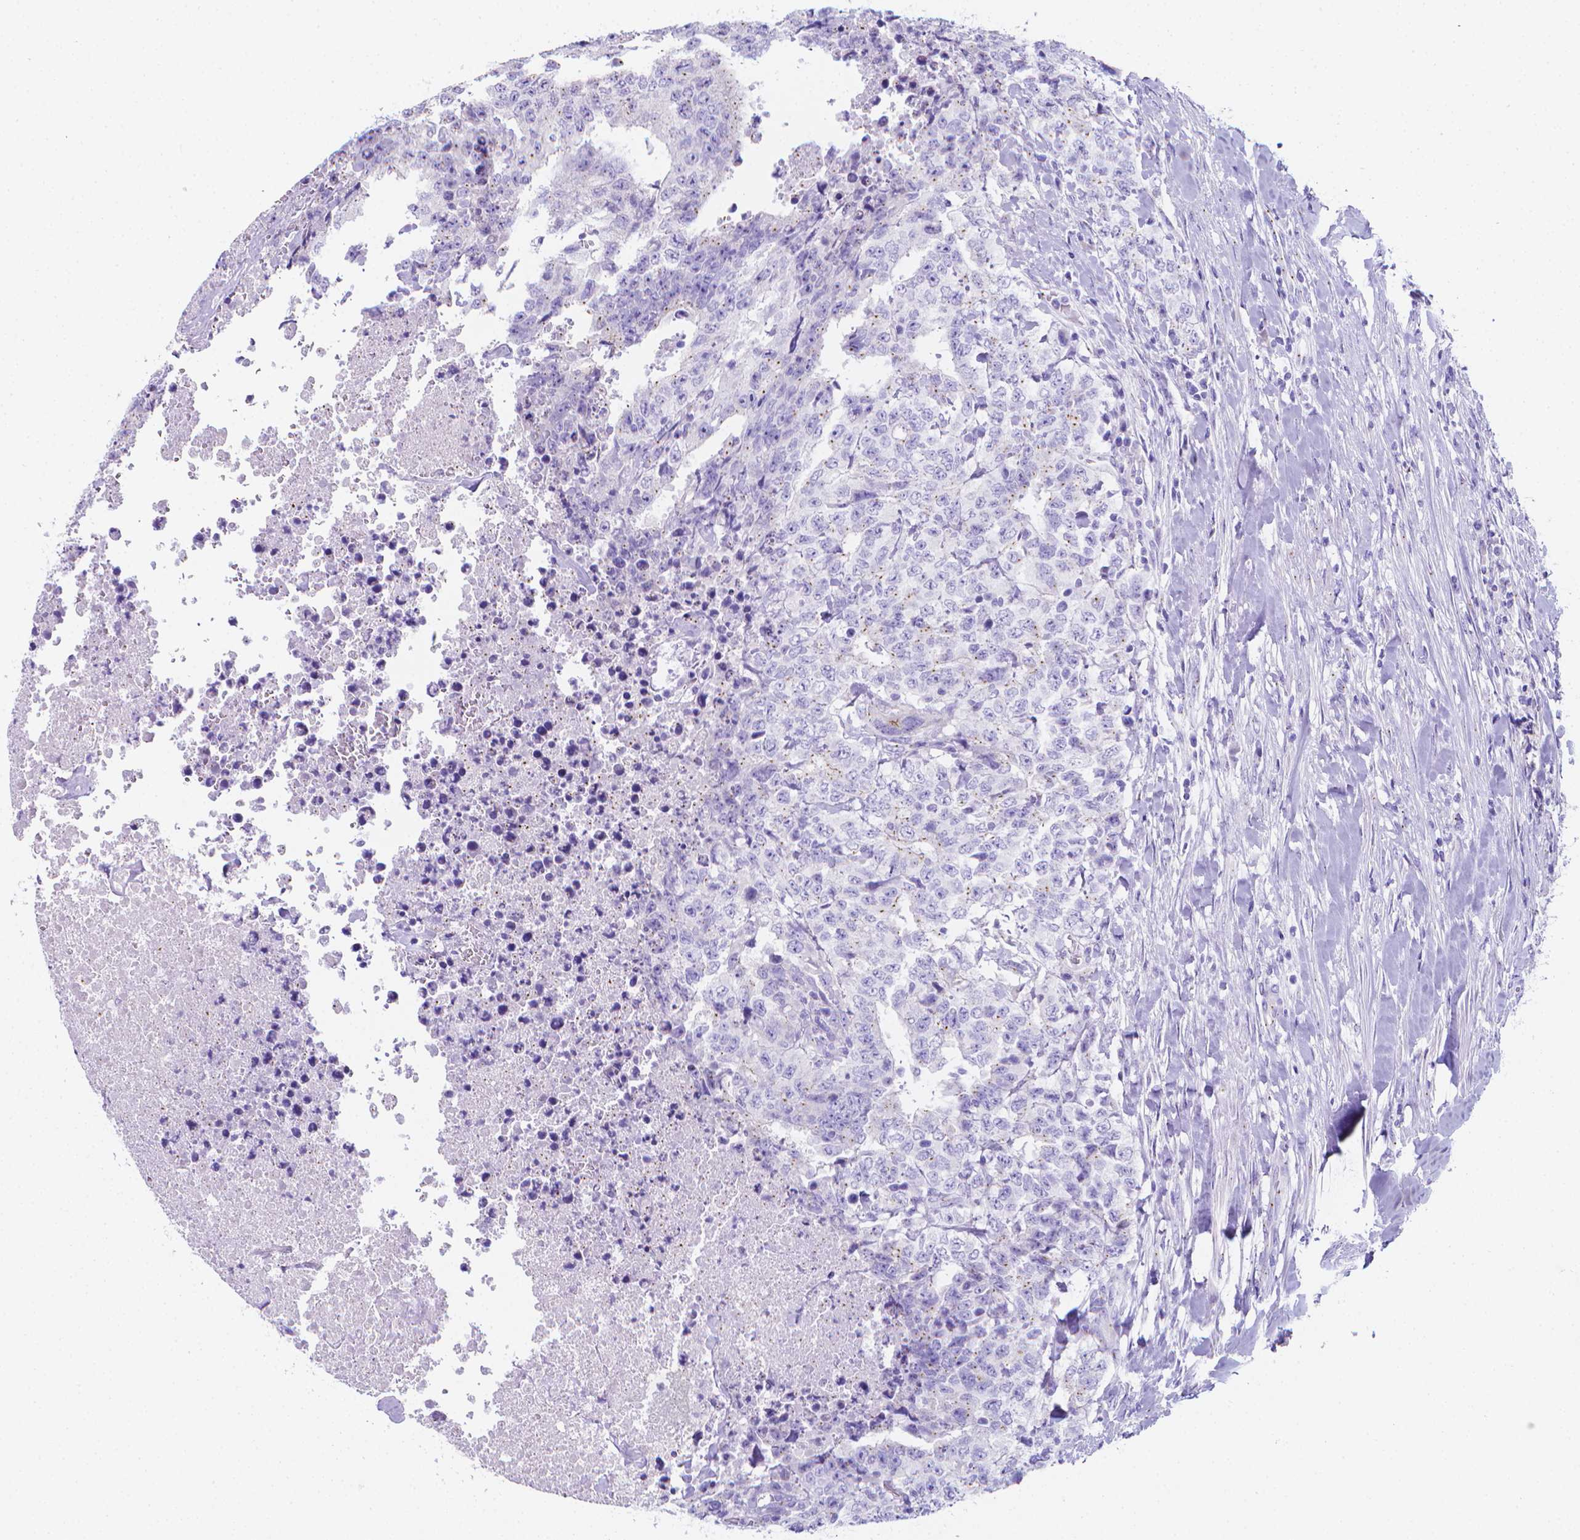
{"staining": {"intensity": "negative", "quantity": "none", "location": "none"}, "tissue": "testis cancer", "cell_type": "Tumor cells", "image_type": "cancer", "snomed": [{"axis": "morphology", "description": "Carcinoma, Embryonal, NOS"}, {"axis": "topography", "description": "Testis"}], "caption": "DAB (3,3'-diaminobenzidine) immunohistochemical staining of human testis cancer (embryonal carcinoma) reveals no significant positivity in tumor cells.", "gene": "LRRC73", "patient": {"sex": "male", "age": 24}}